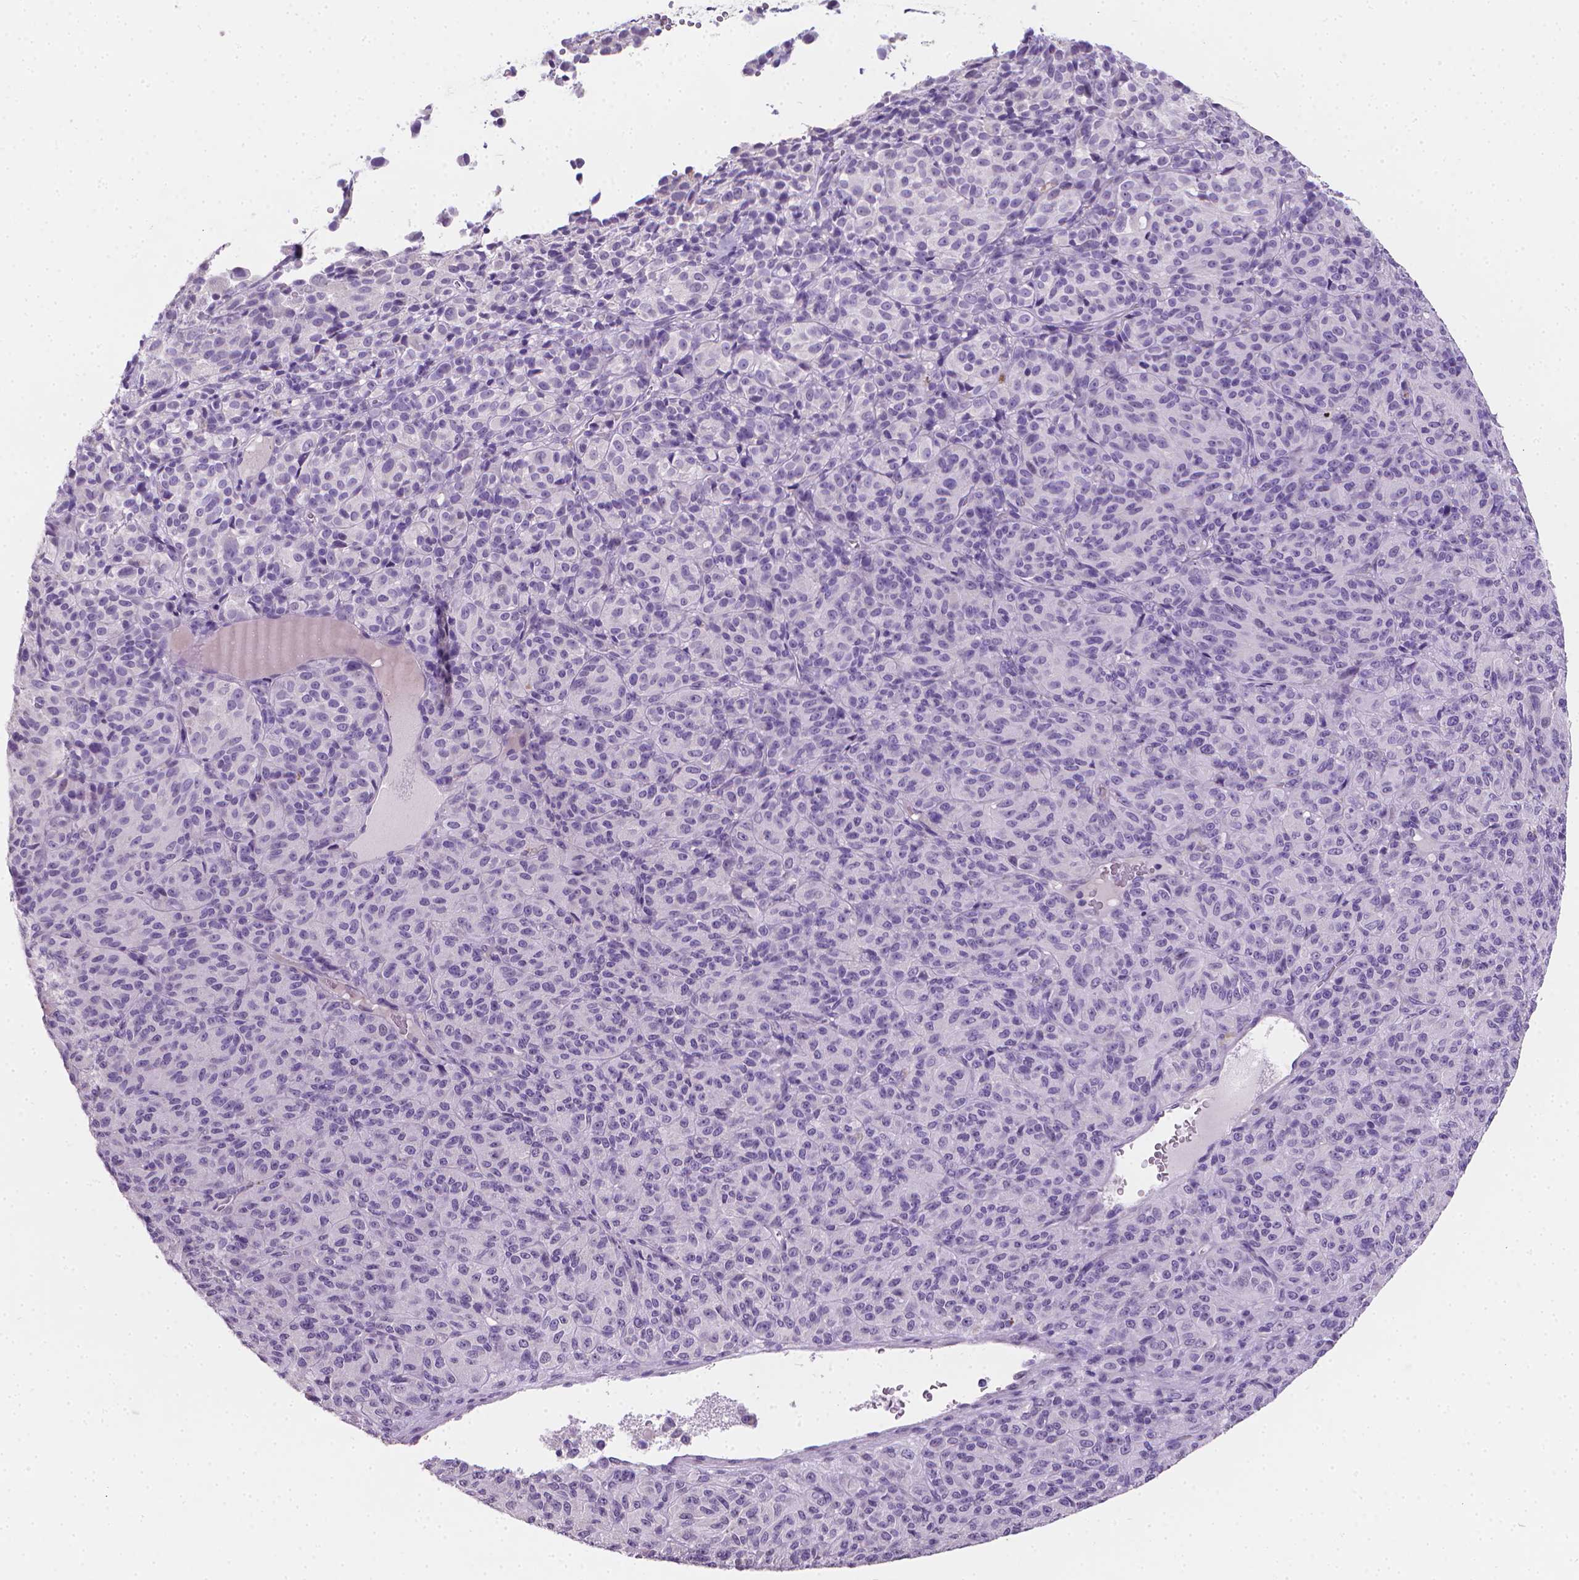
{"staining": {"intensity": "negative", "quantity": "none", "location": "none"}, "tissue": "melanoma", "cell_type": "Tumor cells", "image_type": "cancer", "snomed": [{"axis": "morphology", "description": "Malignant melanoma, Metastatic site"}, {"axis": "topography", "description": "Brain"}], "caption": "A micrograph of human malignant melanoma (metastatic site) is negative for staining in tumor cells.", "gene": "TNNI2", "patient": {"sex": "female", "age": 56}}